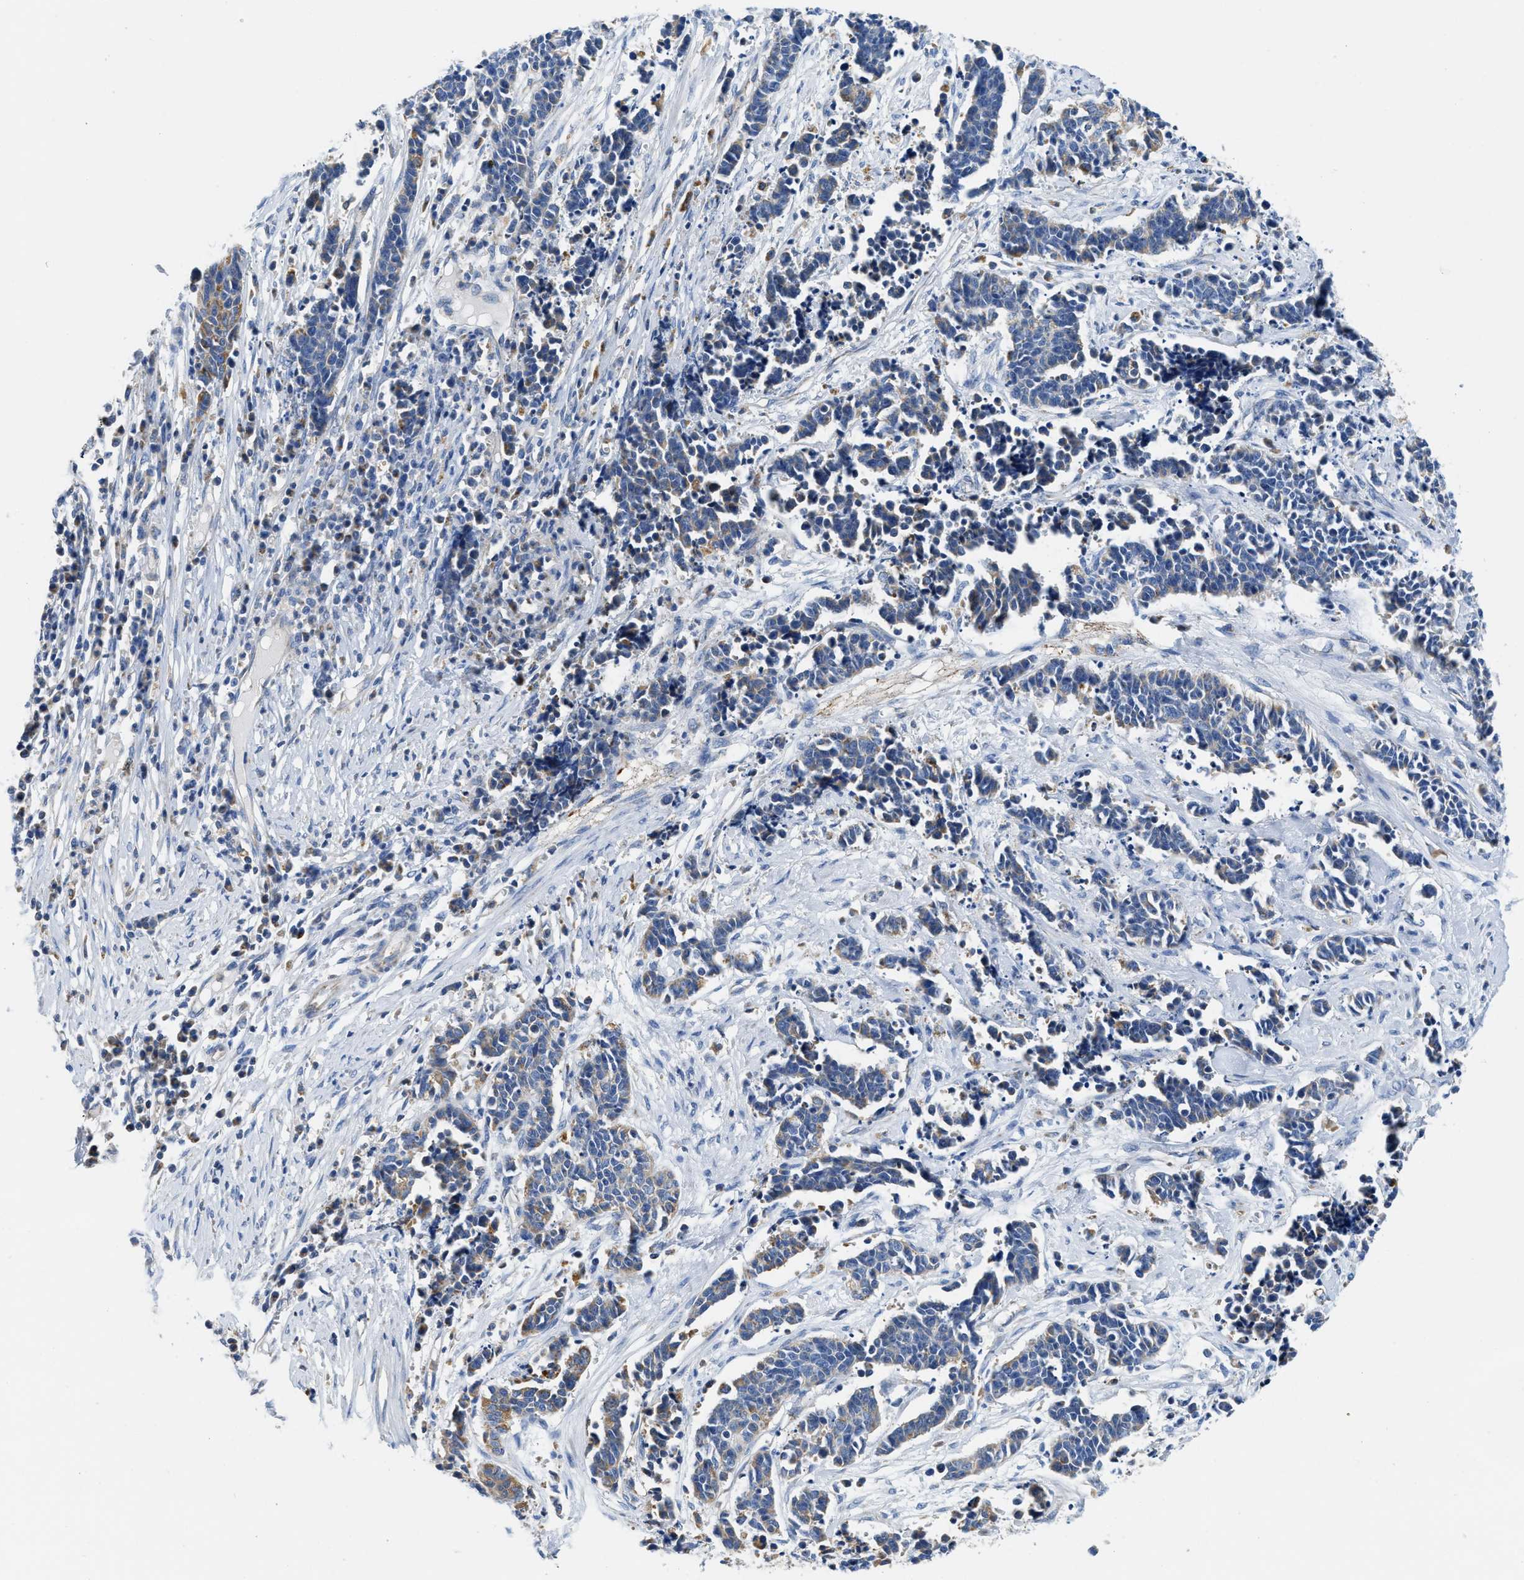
{"staining": {"intensity": "moderate", "quantity": "<25%", "location": "cytoplasmic/membranous"}, "tissue": "cervical cancer", "cell_type": "Tumor cells", "image_type": "cancer", "snomed": [{"axis": "morphology", "description": "Squamous cell carcinoma, NOS"}, {"axis": "topography", "description": "Cervix"}], "caption": "An IHC image of tumor tissue is shown. Protein staining in brown shows moderate cytoplasmic/membranous positivity in cervical squamous cell carcinoma within tumor cells.", "gene": "SLC25A13", "patient": {"sex": "female", "age": 35}}